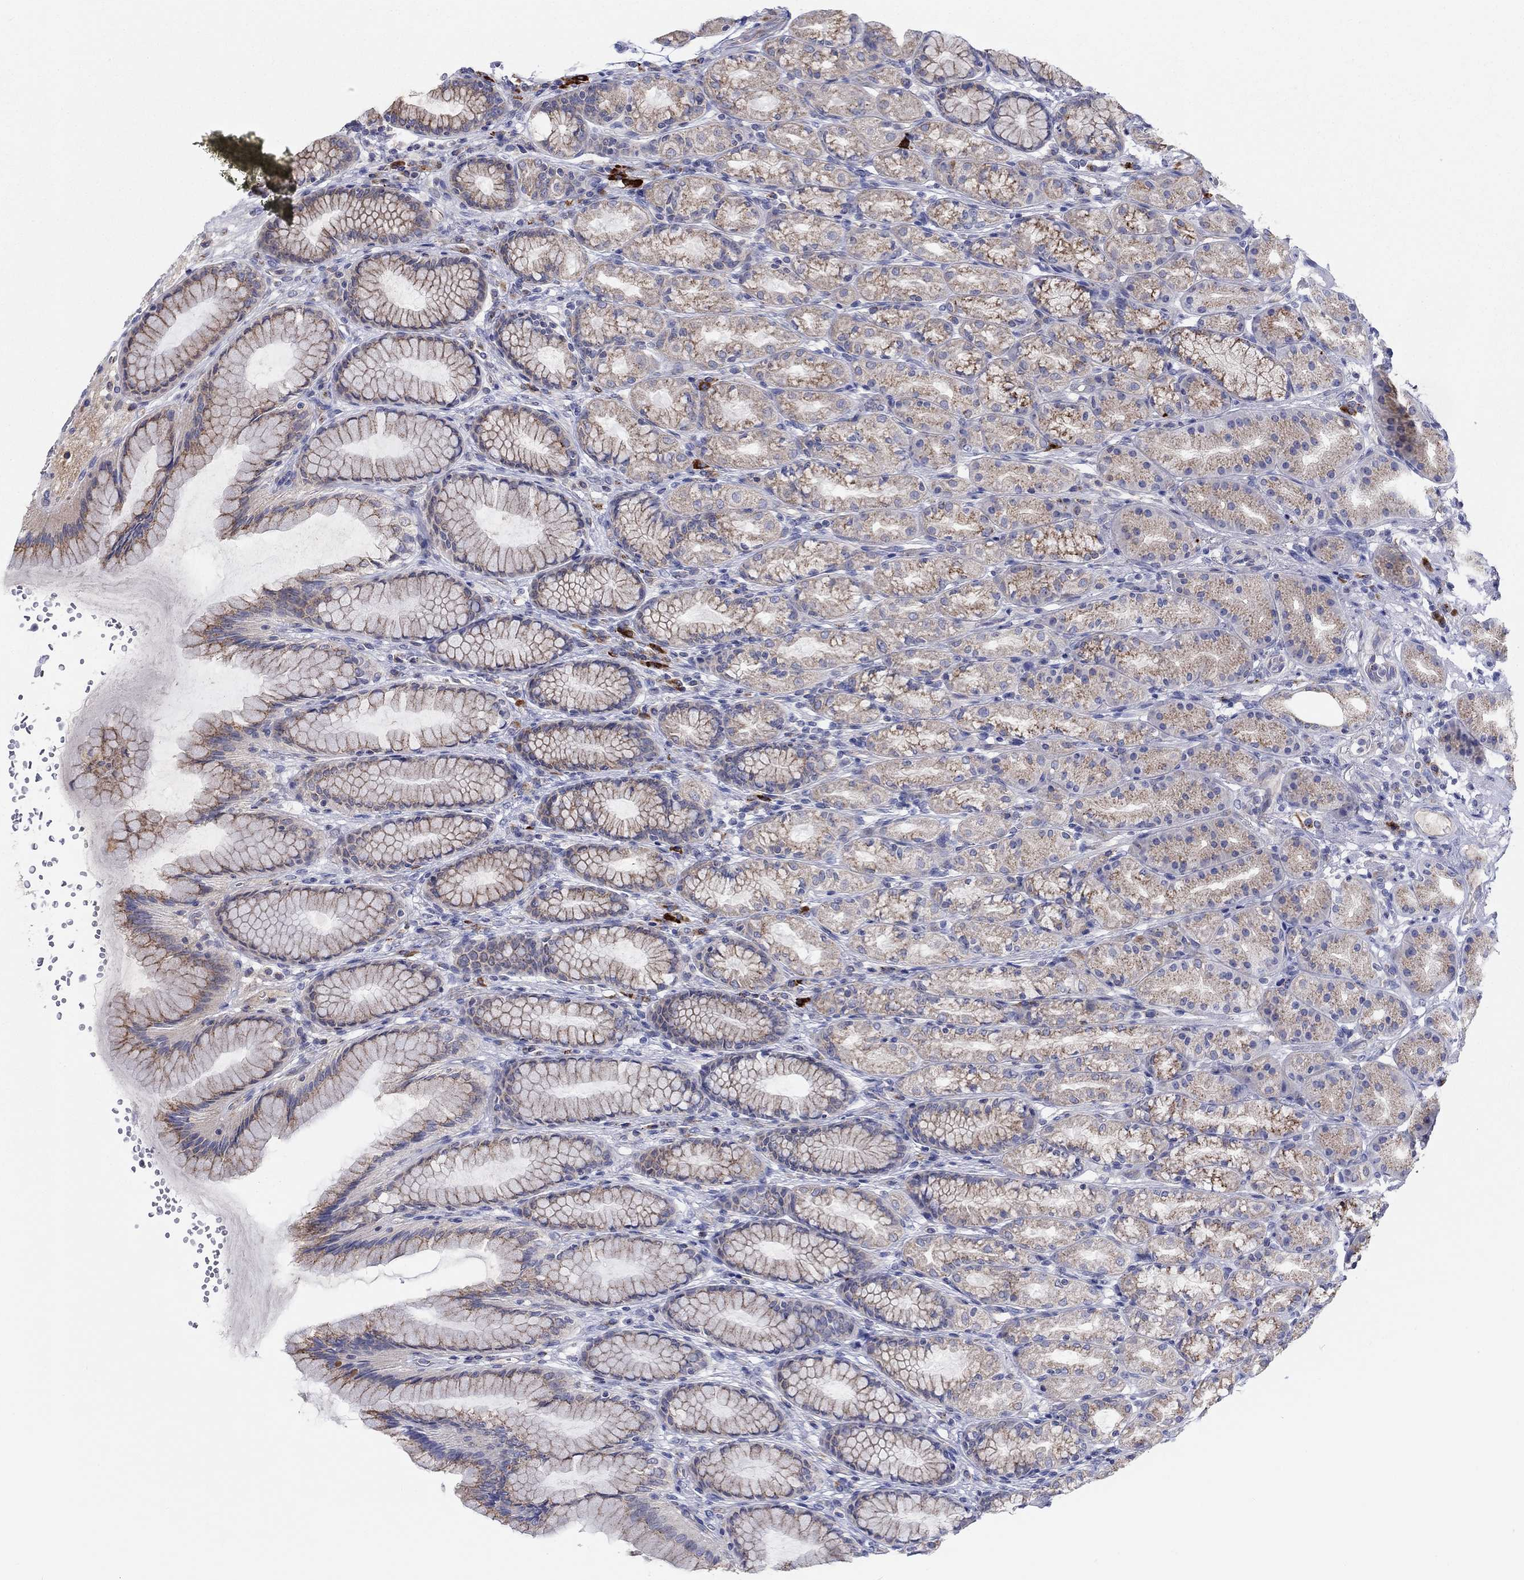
{"staining": {"intensity": "moderate", "quantity": "25%-75%", "location": "cytoplasmic/membranous"}, "tissue": "stomach", "cell_type": "Glandular cells", "image_type": "normal", "snomed": [{"axis": "morphology", "description": "Normal tissue, NOS"}, {"axis": "morphology", "description": "Adenocarcinoma, NOS"}, {"axis": "topography", "description": "Stomach"}], "caption": "Immunohistochemistry (DAB) staining of normal human stomach displays moderate cytoplasmic/membranous protein positivity in about 25%-75% of glandular cells.", "gene": "BCO2", "patient": {"sex": "female", "age": 79}}